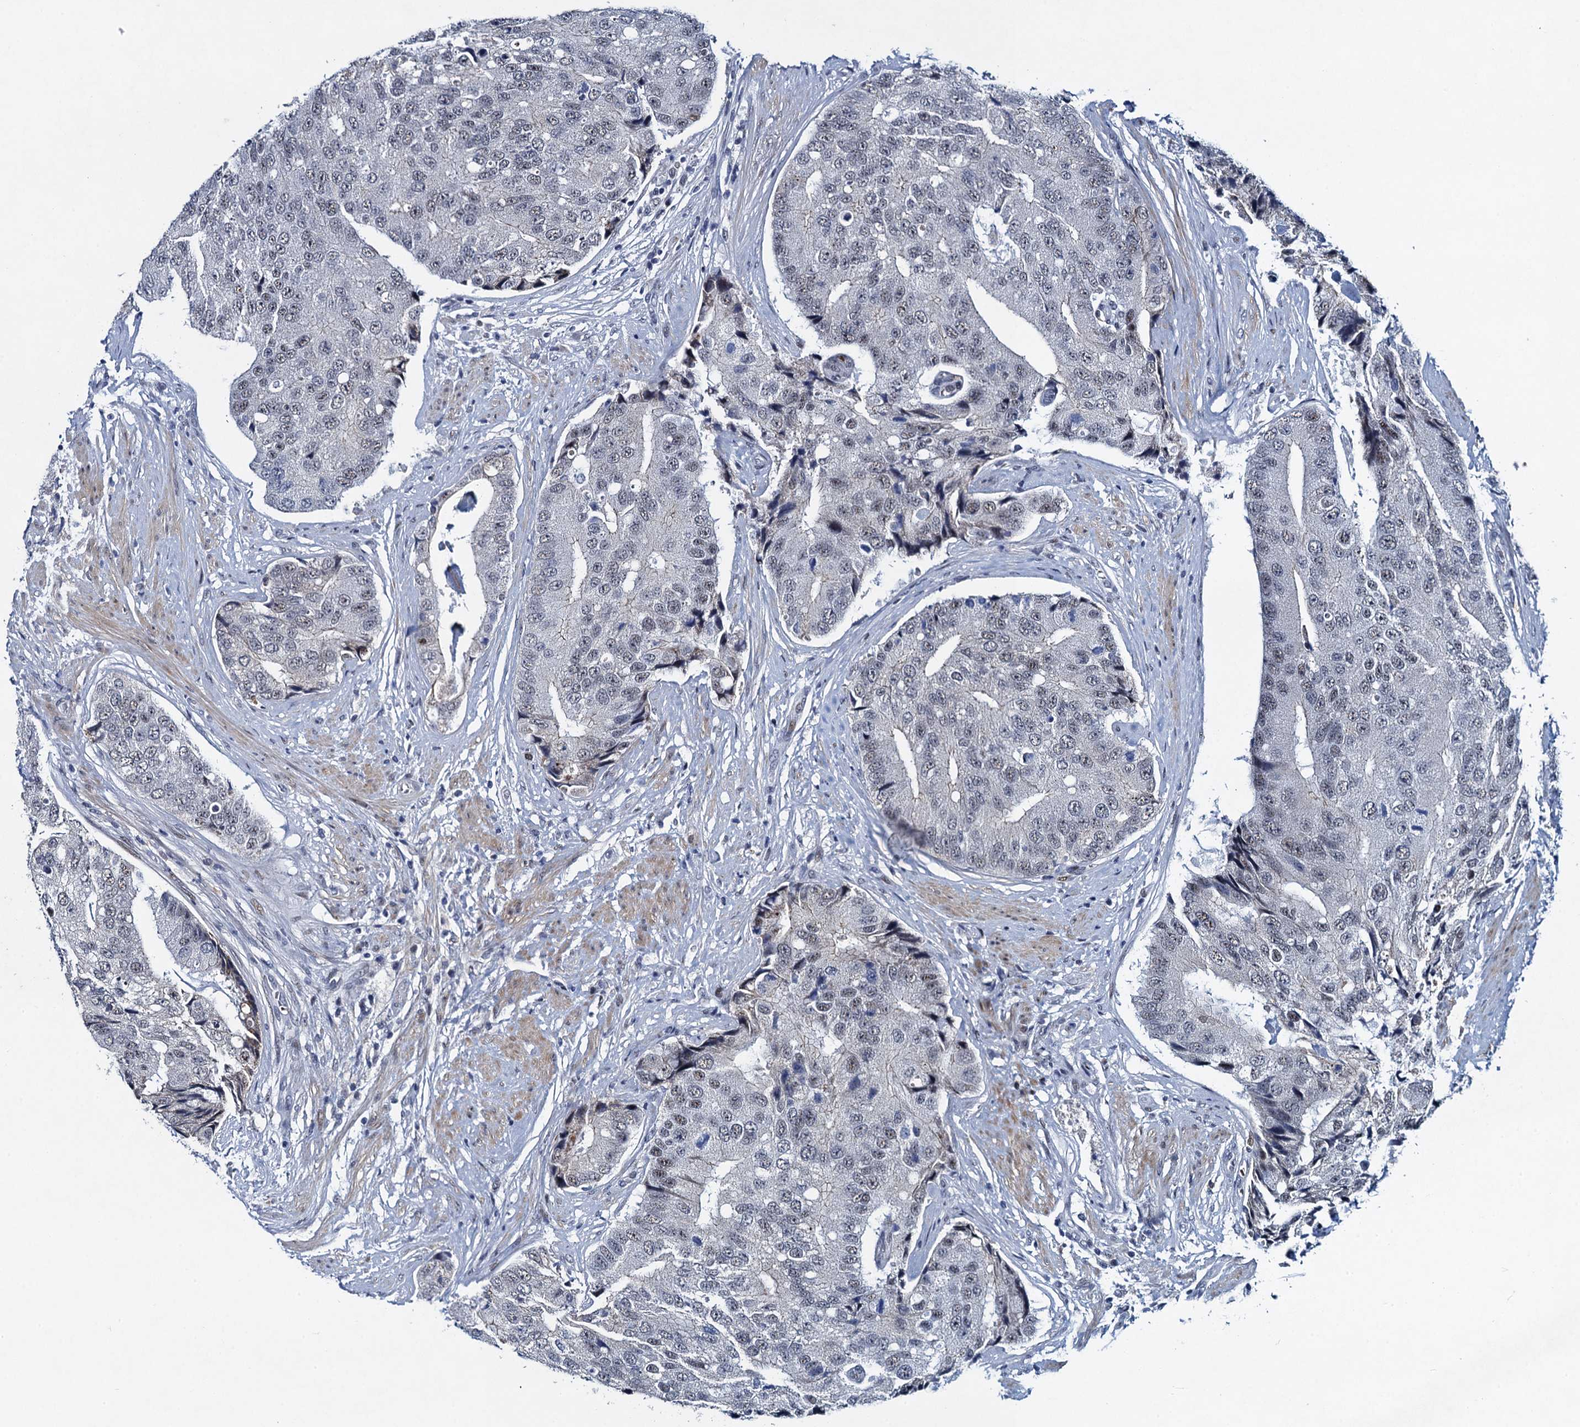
{"staining": {"intensity": "negative", "quantity": "none", "location": "none"}, "tissue": "prostate cancer", "cell_type": "Tumor cells", "image_type": "cancer", "snomed": [{"axis": "morphology", "description": "Adenocarcinoma, High grade"}, {"axis": "topography", "description": "Prostate"}], "caption": "A high-resolution histopathology image shows IHC staining of high-grade adenocarcinoma (prostate), which exhibits no significant expression in tumor cells. Brightfield microscopy of immunohistochemistry stained with DAB (3,3'-diaminobenzidine) (brown) and hematoxylin (blue), captured at high magnification.", "gene": "ATOSA", "patient": {"sex": "male", "age": 70}}